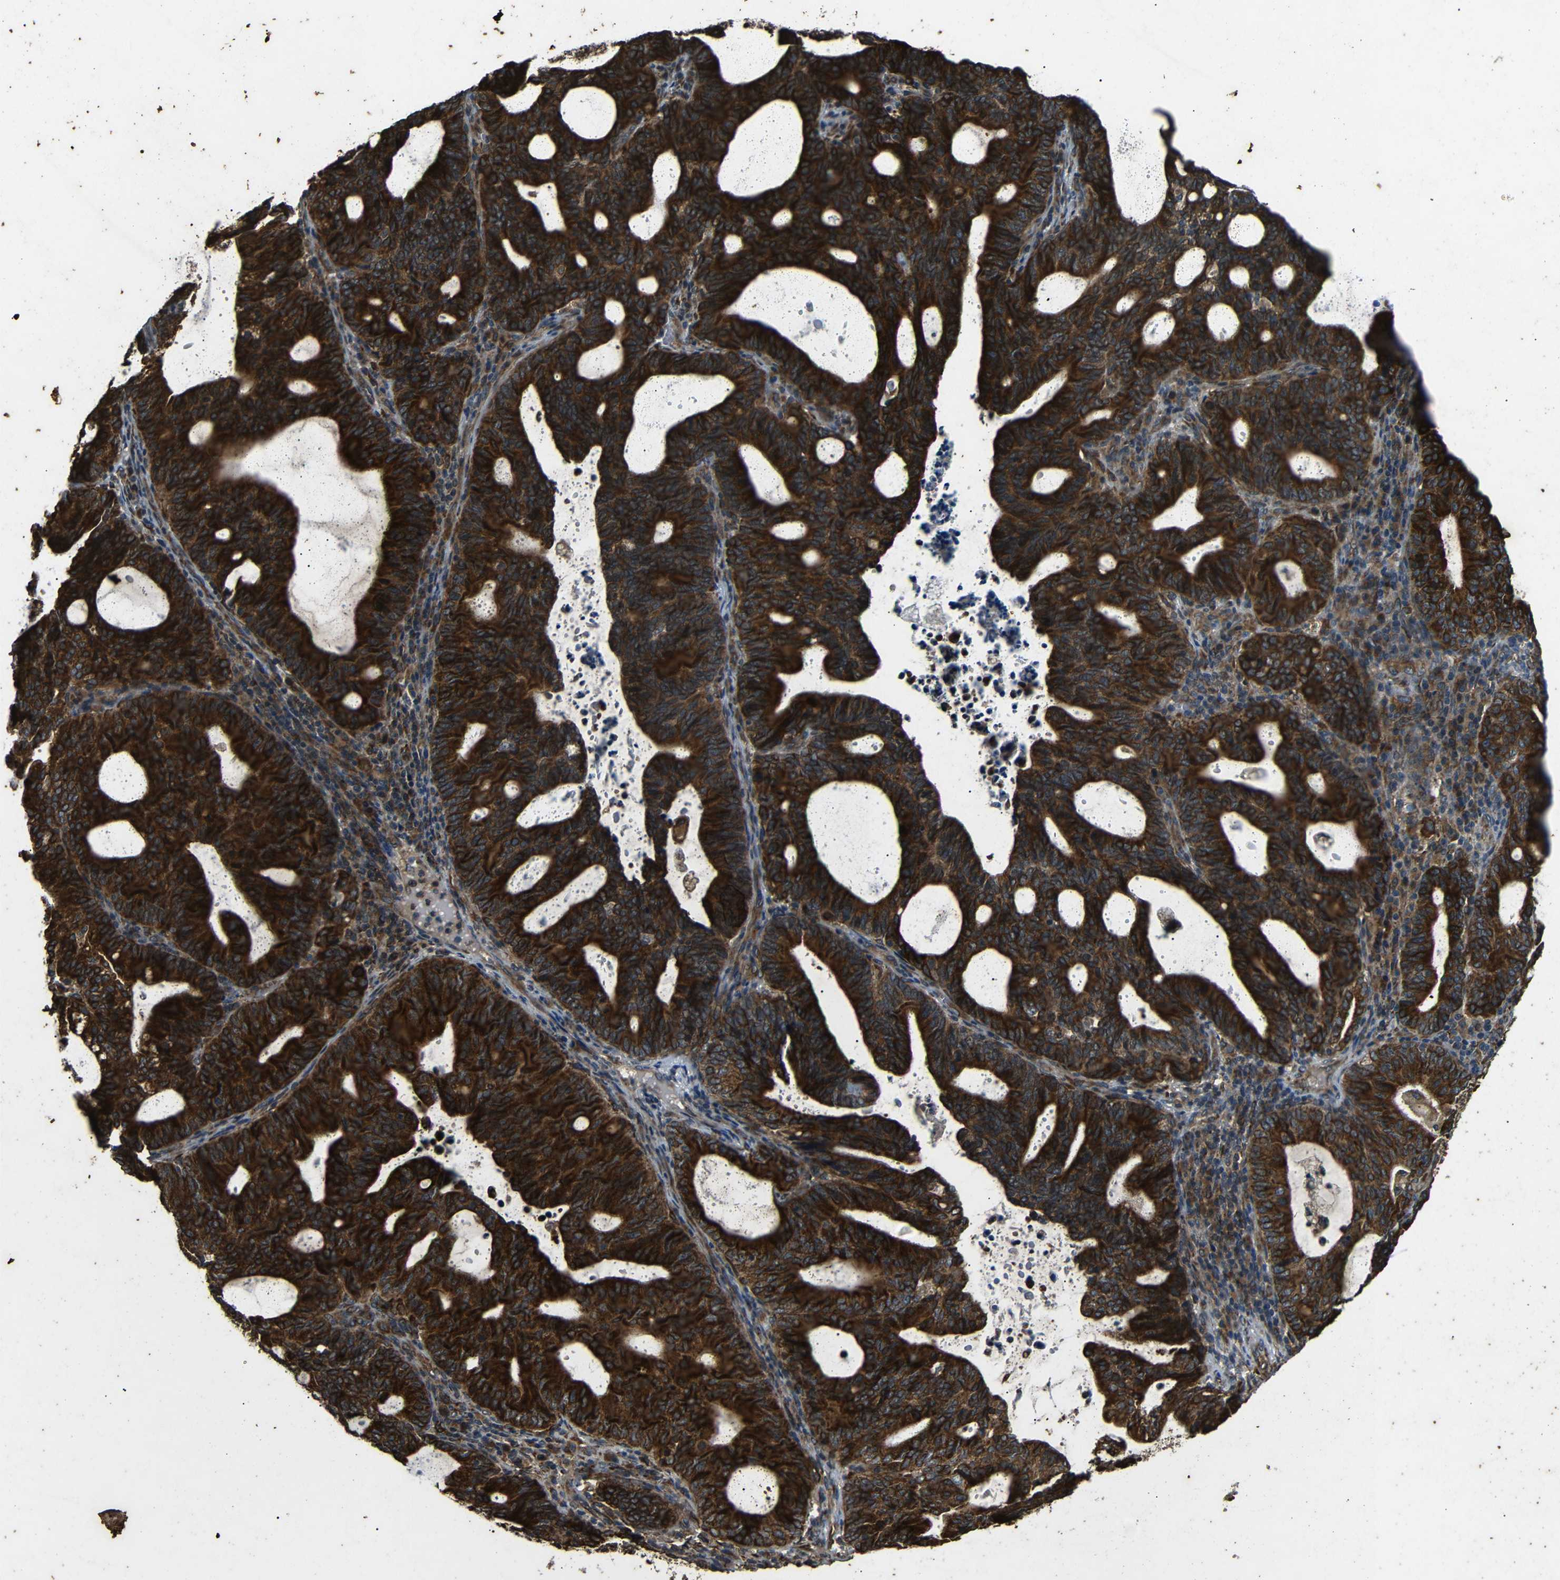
{"staining": {"intensity": "strong", "quantity": ">75%", "location": "cytoplasmic/membranous"}, "tissue": "endometrial cancer", "cell_type": "Tumor cells", "image_type": "cancer", "snomed": [{"axis": "morphology", "description": "Adenocarcinoma, NOS"}, {"axis": "topography", "description": "Uterus"}], "caption": "A high amount of strong cytoplasmic/membranous positivity is present in about >75% of tumor cells in endometrial adenocarcinoma tissue.", "gene": "TRPC1", "patient": {"sex": "female", "age": 83}}